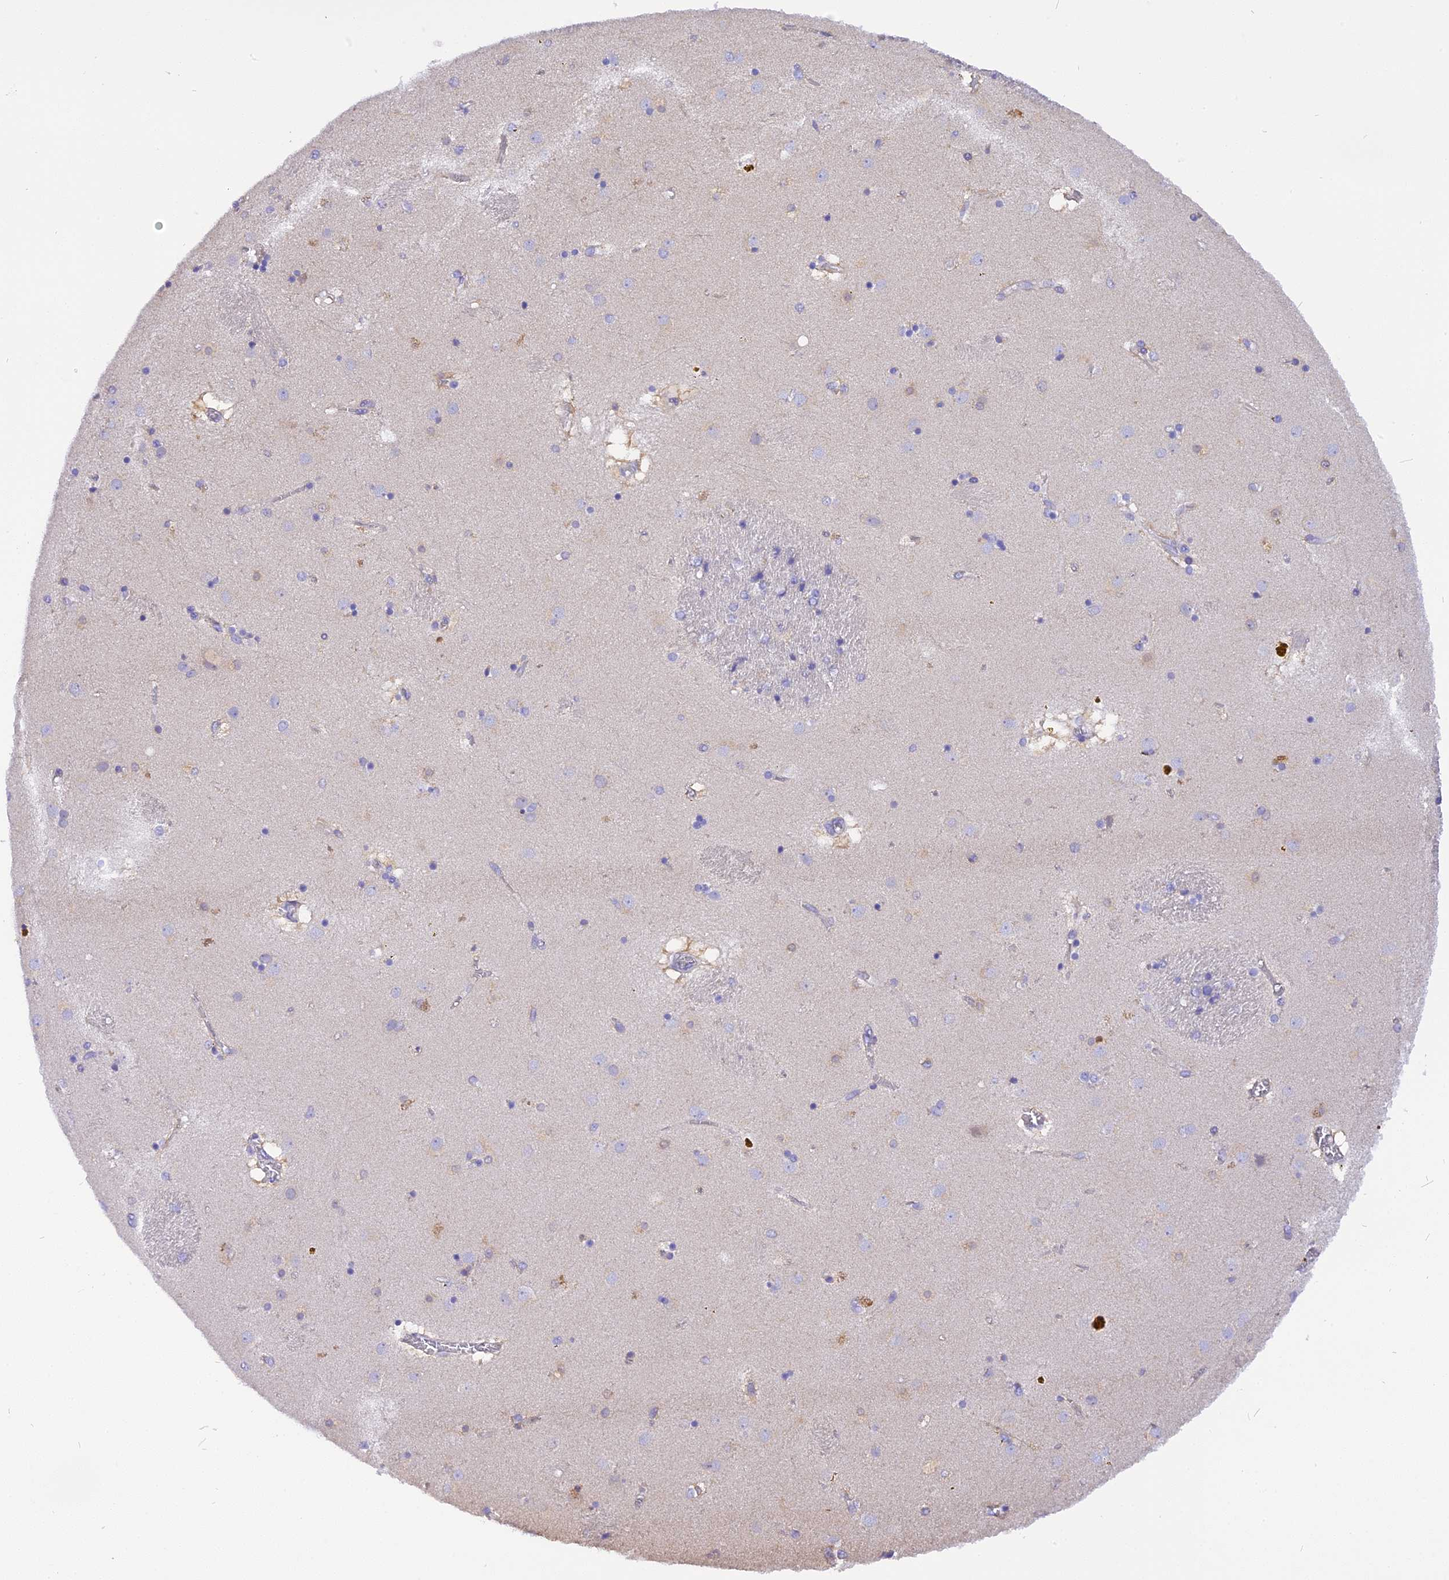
{"staining": {"intensity": "negative", "quantity": "none", "location": "none"}, "tissue": "caudate", "cell_type": "Glial cells", "image_type": "normal", "snomed": [{"axis": "morphology", "description": "Normal tissue, NOS"}, {"axis": "topography", "description": "Lateral ventricle wall"}], "caption": "Caudate stained for a protein using immunohistochemistry shows no staining glial cells.", "gene": "TRIM3", "patient": {"sex": "male", "age": 70}}